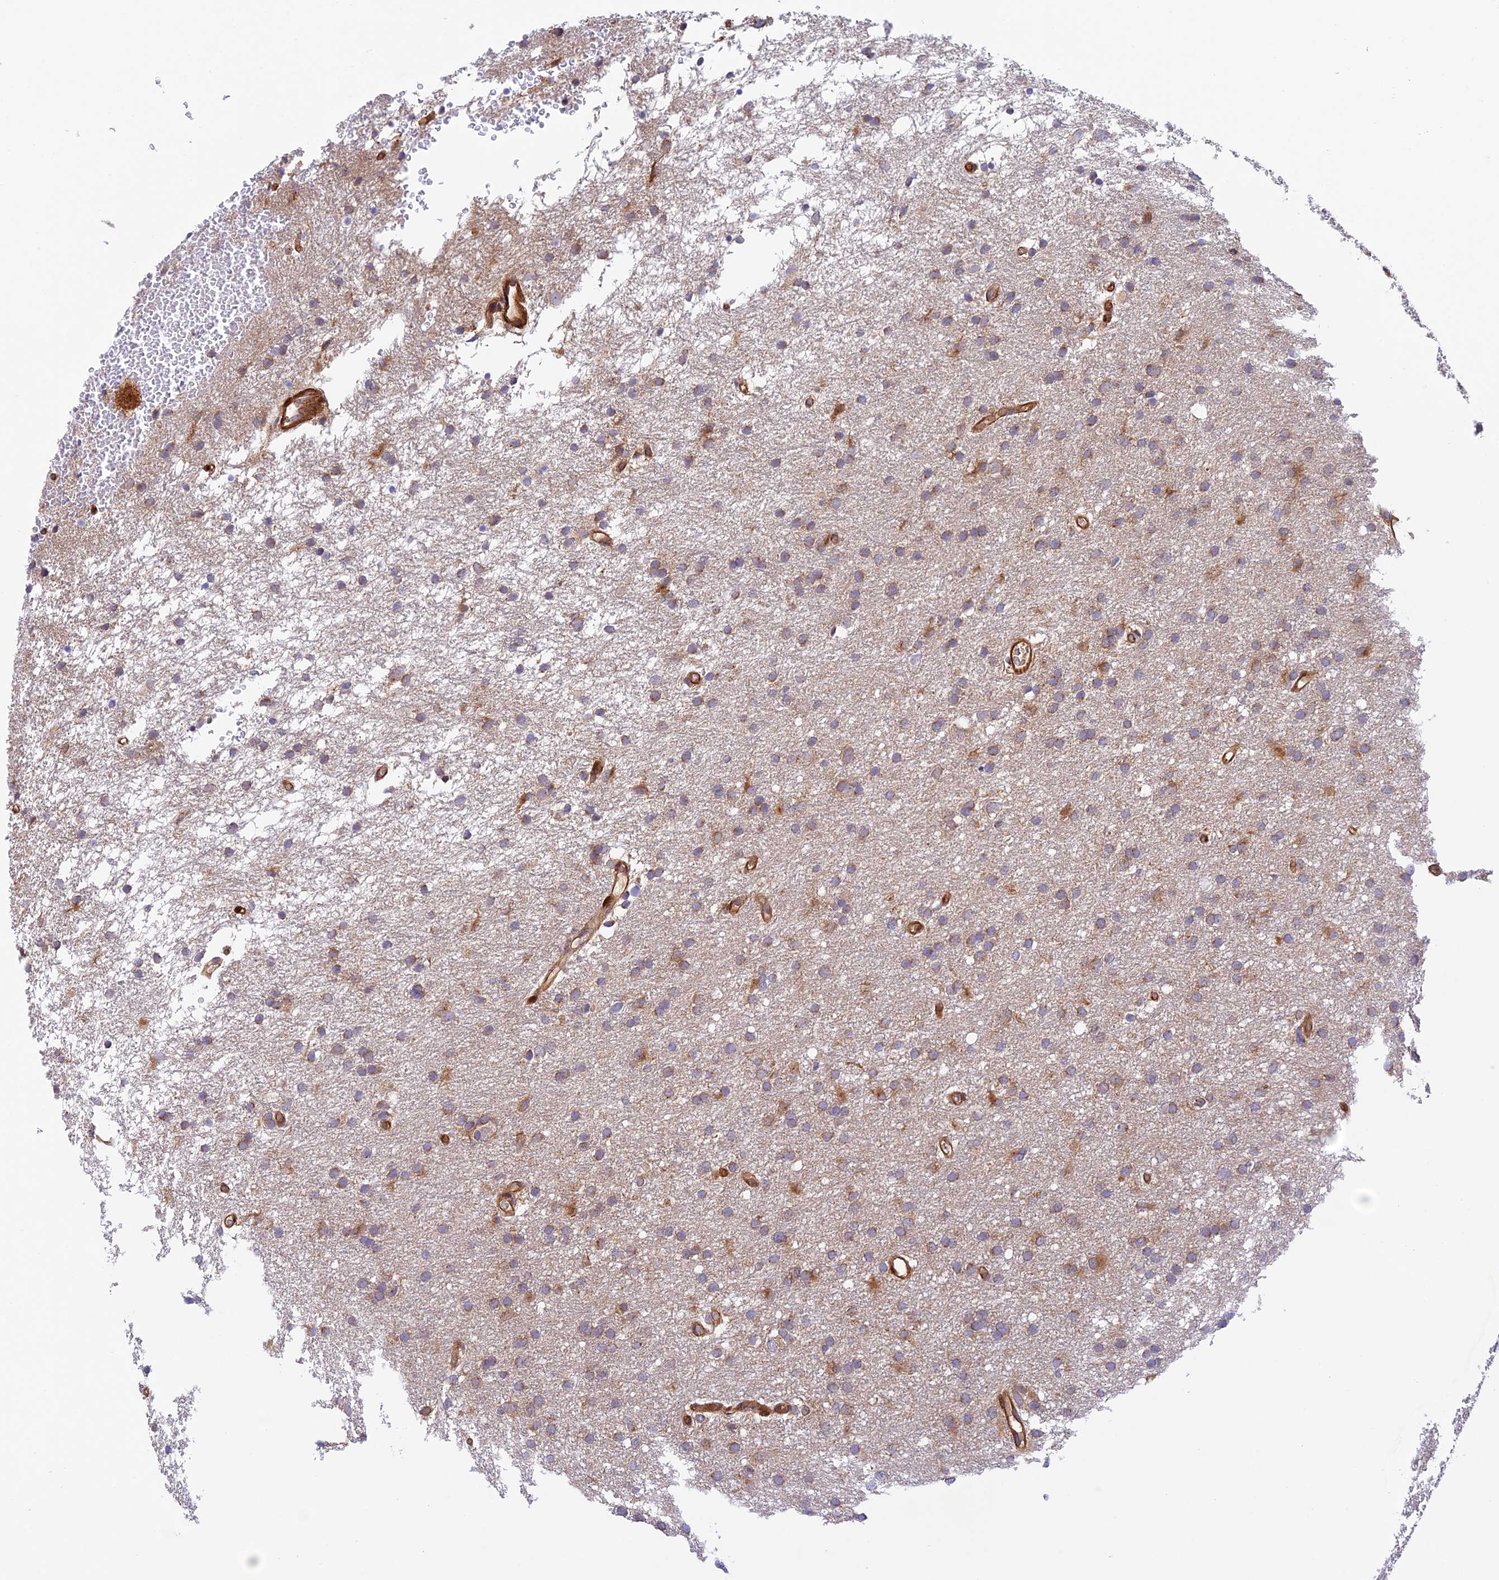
{"staining": {"intensity": "moderate", "quantity": "<25%", "location": "cytoplasmic/membranous"}, "tissue": "glioma", "cell_type": "Tumor cells", "image_type": "cancer", "snomed": [{"axis": "morphology", "description": "Glioma, malignant, High grade"}, {"axis": "topography", "description": "Cerebral cortex"}], "caption": "The histopathology image exhibits immunohistochemical staining of high-grade glioma (malignant). There is moderate cytoplasmic/membranous expression is seen in about <25% of tumor cells.", "gene": "EVI5L", "patient": {"sex": "female", "age": 36}}